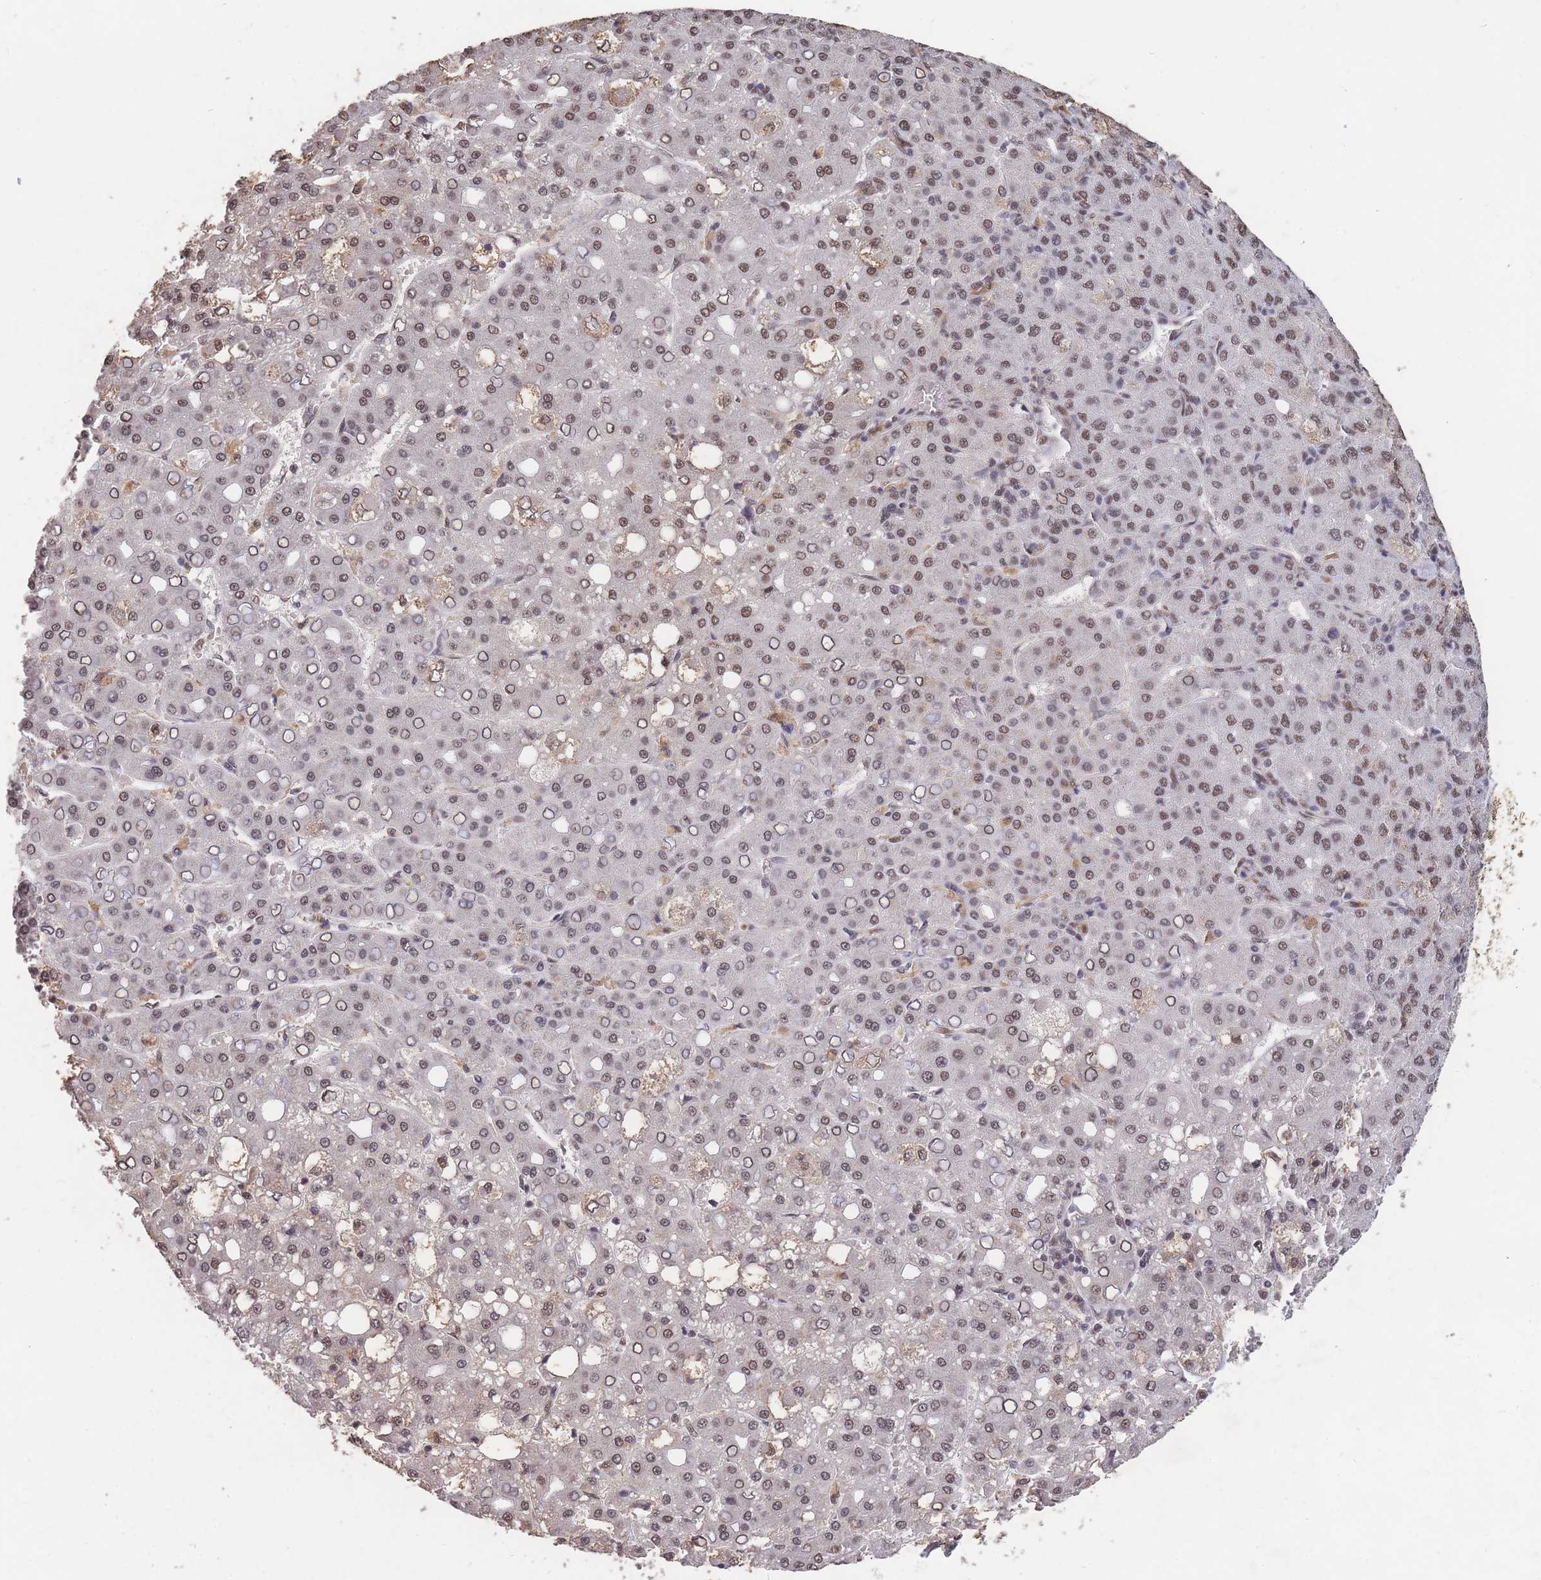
{"staining": {"intensity": "weak", "quantity": ">75%", "location": "nuclear"}, "tissue": "liver cancer", "cell_type": "Tumor cells", "image_type": "cancer", "snomed": [{"axis": "morphology", "description": "Carcinoma, Hepatocellular, NOS"}, {"axis": "topography", "description": "Liver"}], "caption": "Weak nuclear protein staining is identified in about >75% of tumor cells in liver hepatocellular carcinoma. (brown staining indicates protein expression, while blue staining denotes nuclei).", "gene": "SNRPA1", "patient": {"sex": "male", "age": 65}}